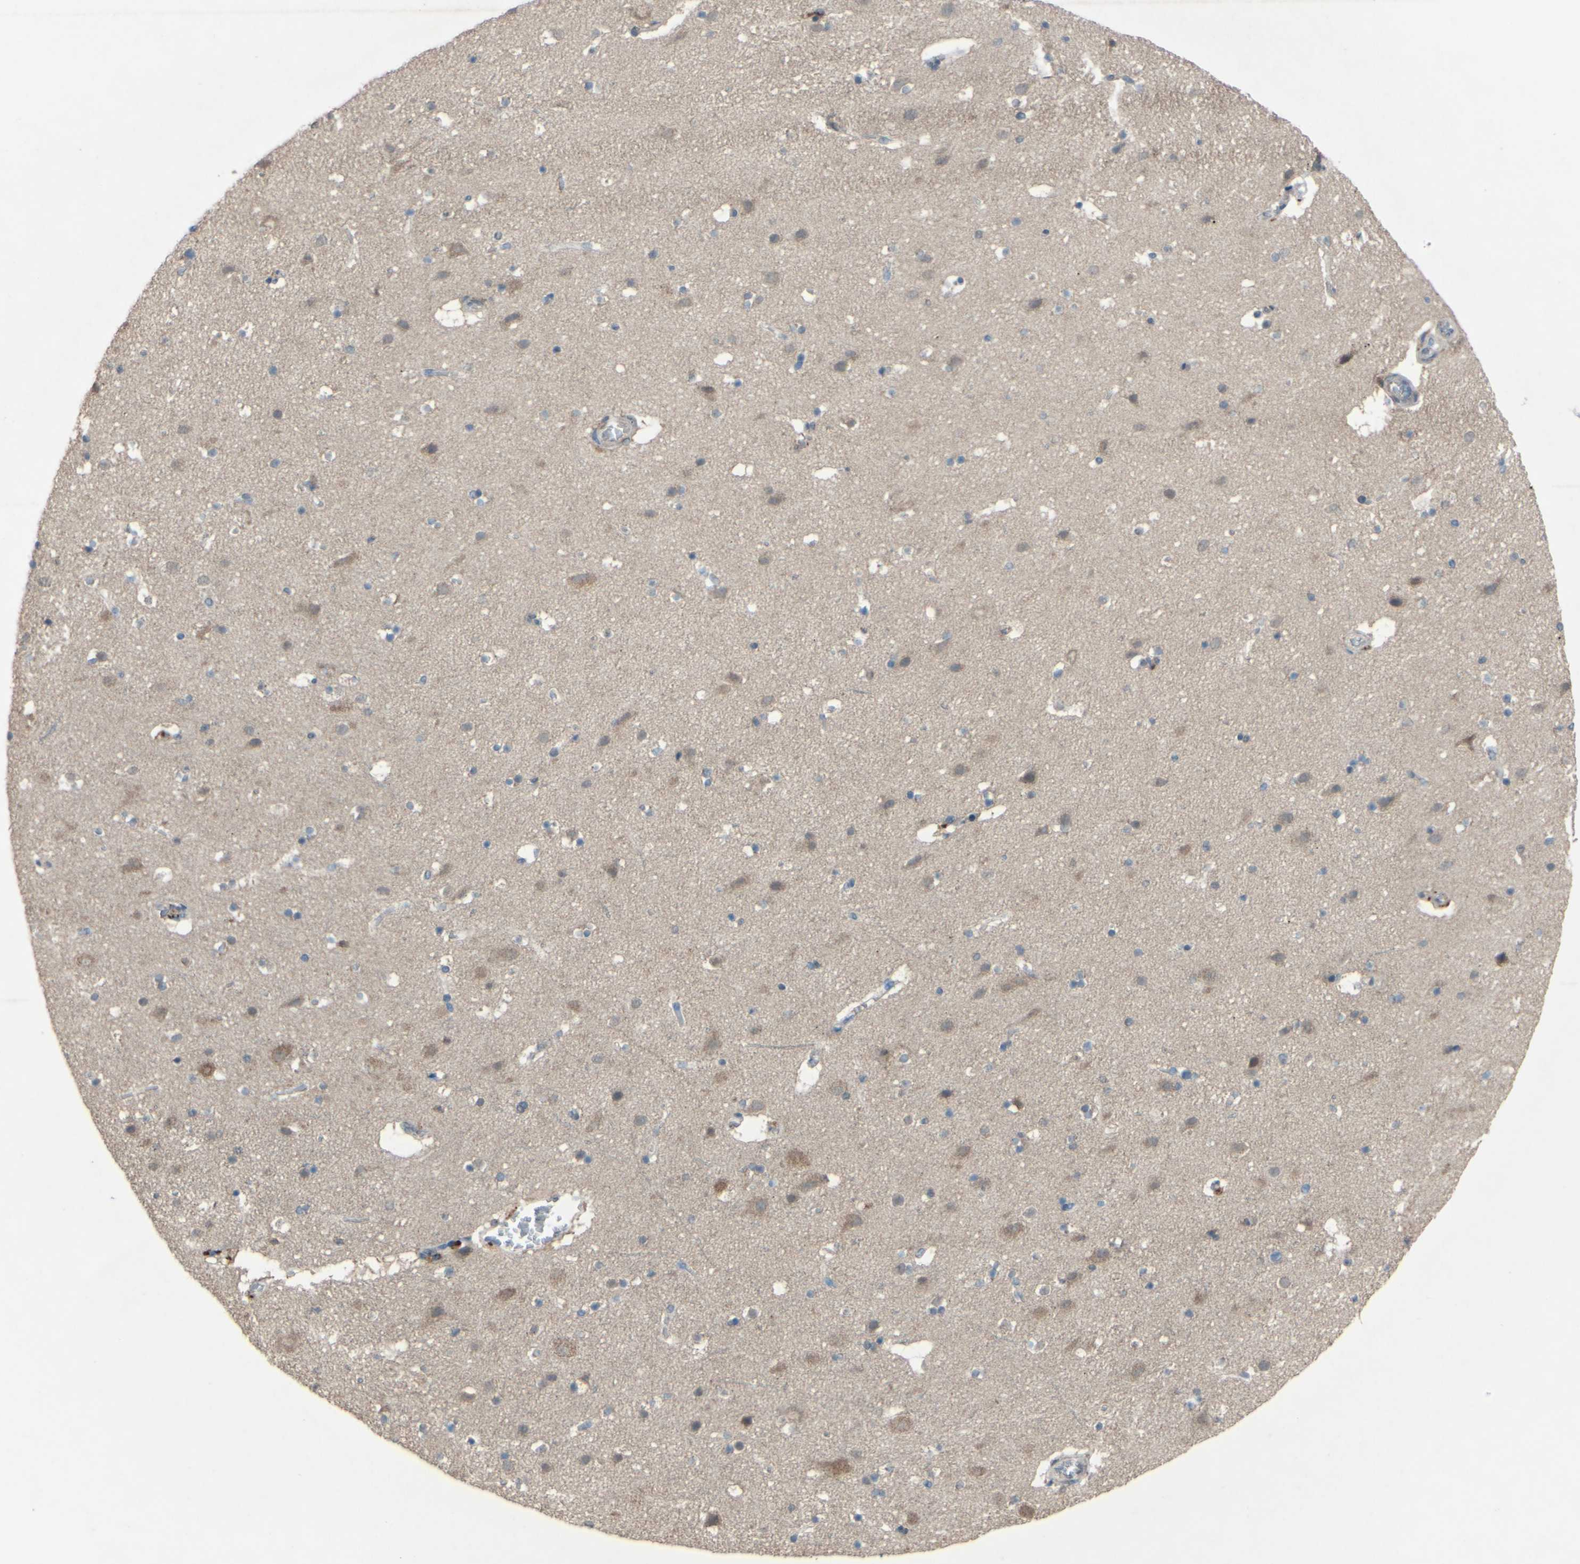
{"staining": {"intensity": "negative", "quantity": "none", "location": "none"}, "tissue": "cerebral cortex", "cell_type": "Endothelial cells", "image_type": "normal", "snomed": [{"axis": "morphology", "description": "Normal tissue, NOS"}, {"axis": "topography", "description": "Cerebral cortex"}], "caption": "Benign cerebral cortex was stained to show a protein in brown. There is no significant positivity in endothelial cells. (Brightfield microscopy of DAB (3,3'-diaminobenzidine) immunohistochemistry at high magnification).", "gene": "CDCP1", "patient": {"sex": "male", "age": 45}}